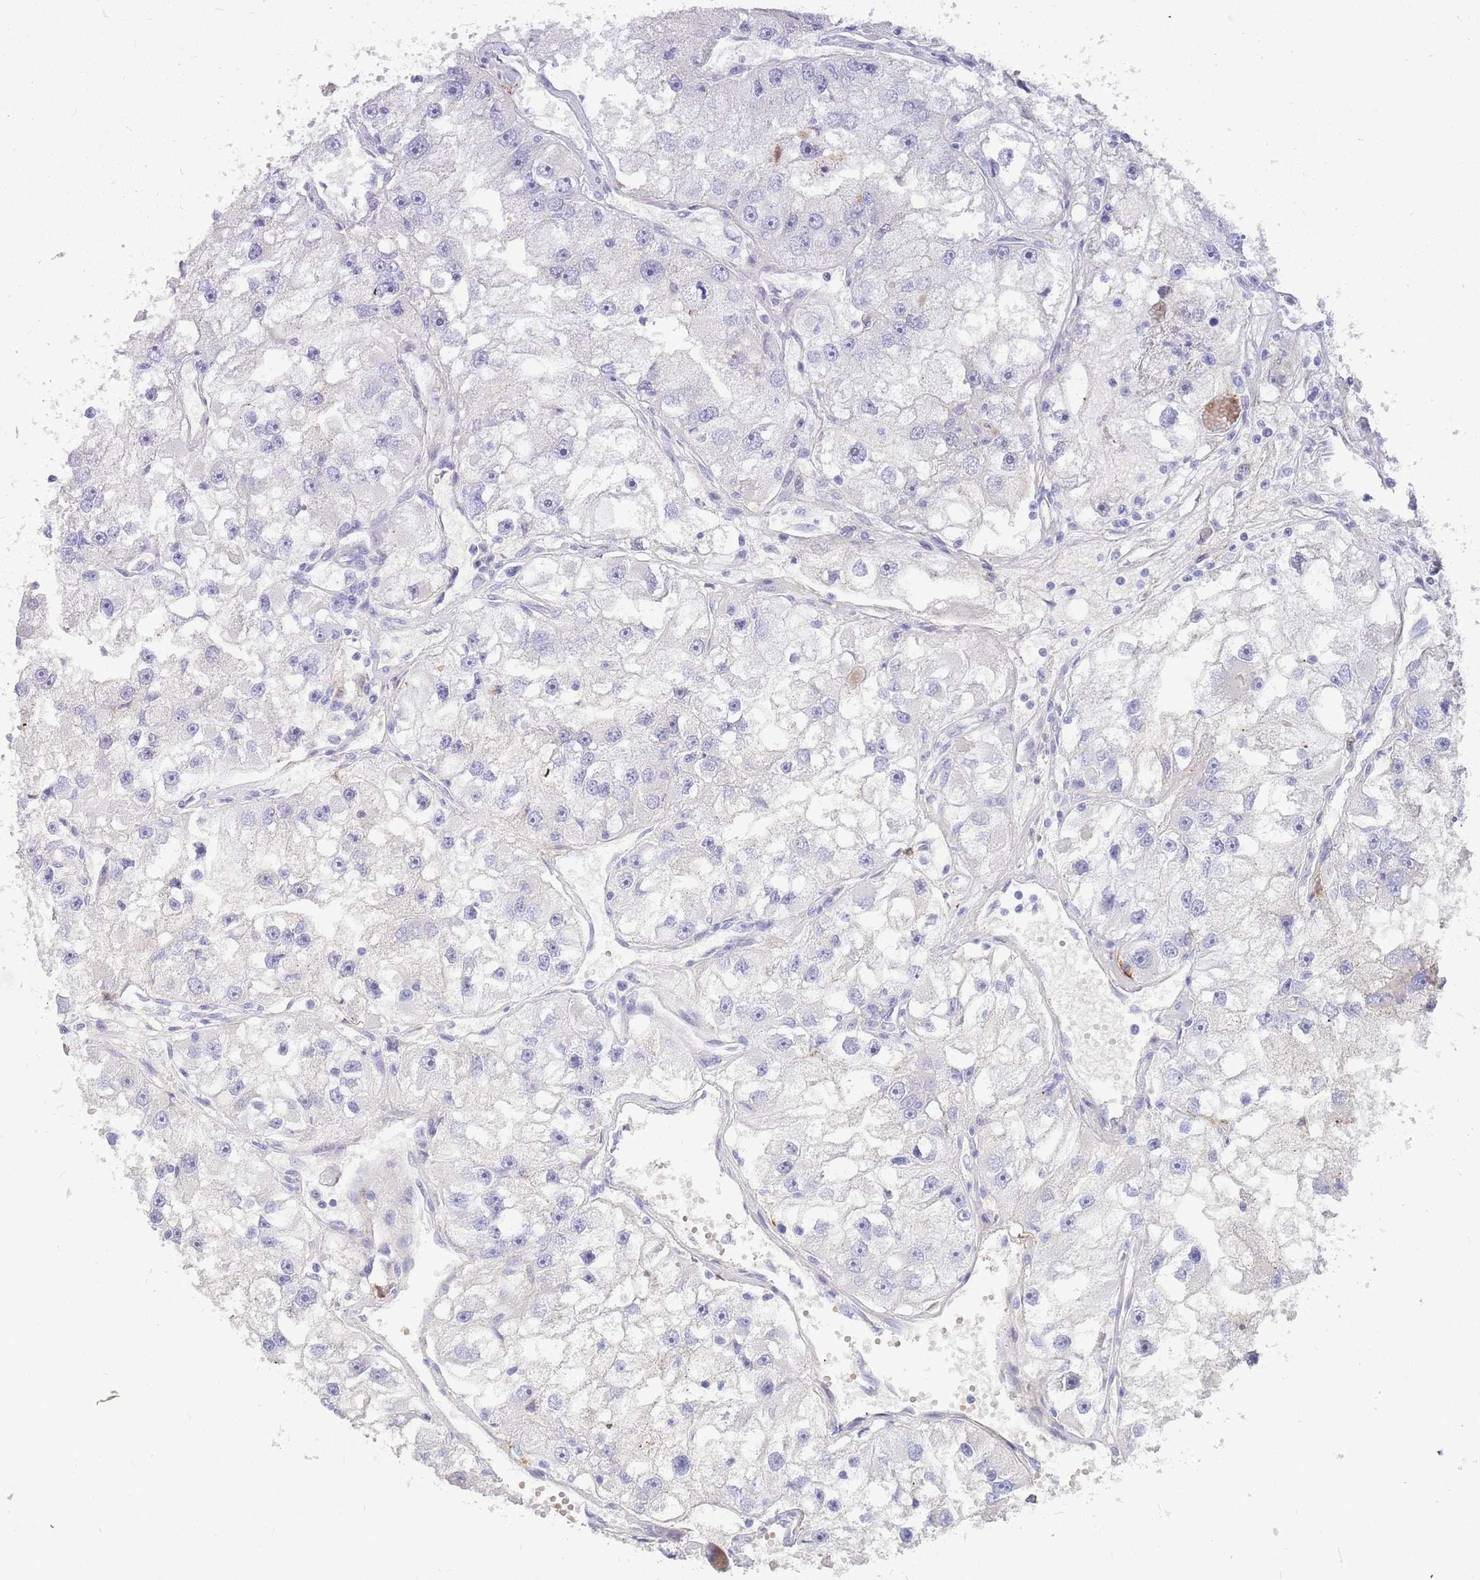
{"staining": {"intensity": "negative", "quantity": "none", "location": "none"}, "tissue": "renal cancer", "cell_type": "Tumor cells", "image_type": "cancer", "snomed": [{"axis": "morphology", "description": "Adenocarcinoma, NOS"}, {"axis": "topography", "description": "Kidney"}], "caption": "This is a photomicrograph of IHC staining of renal cancer, which shows no positivity in tumor cells.", "gene": "LEPROTL1", "patient": {"sex": "male", "age": 63}}